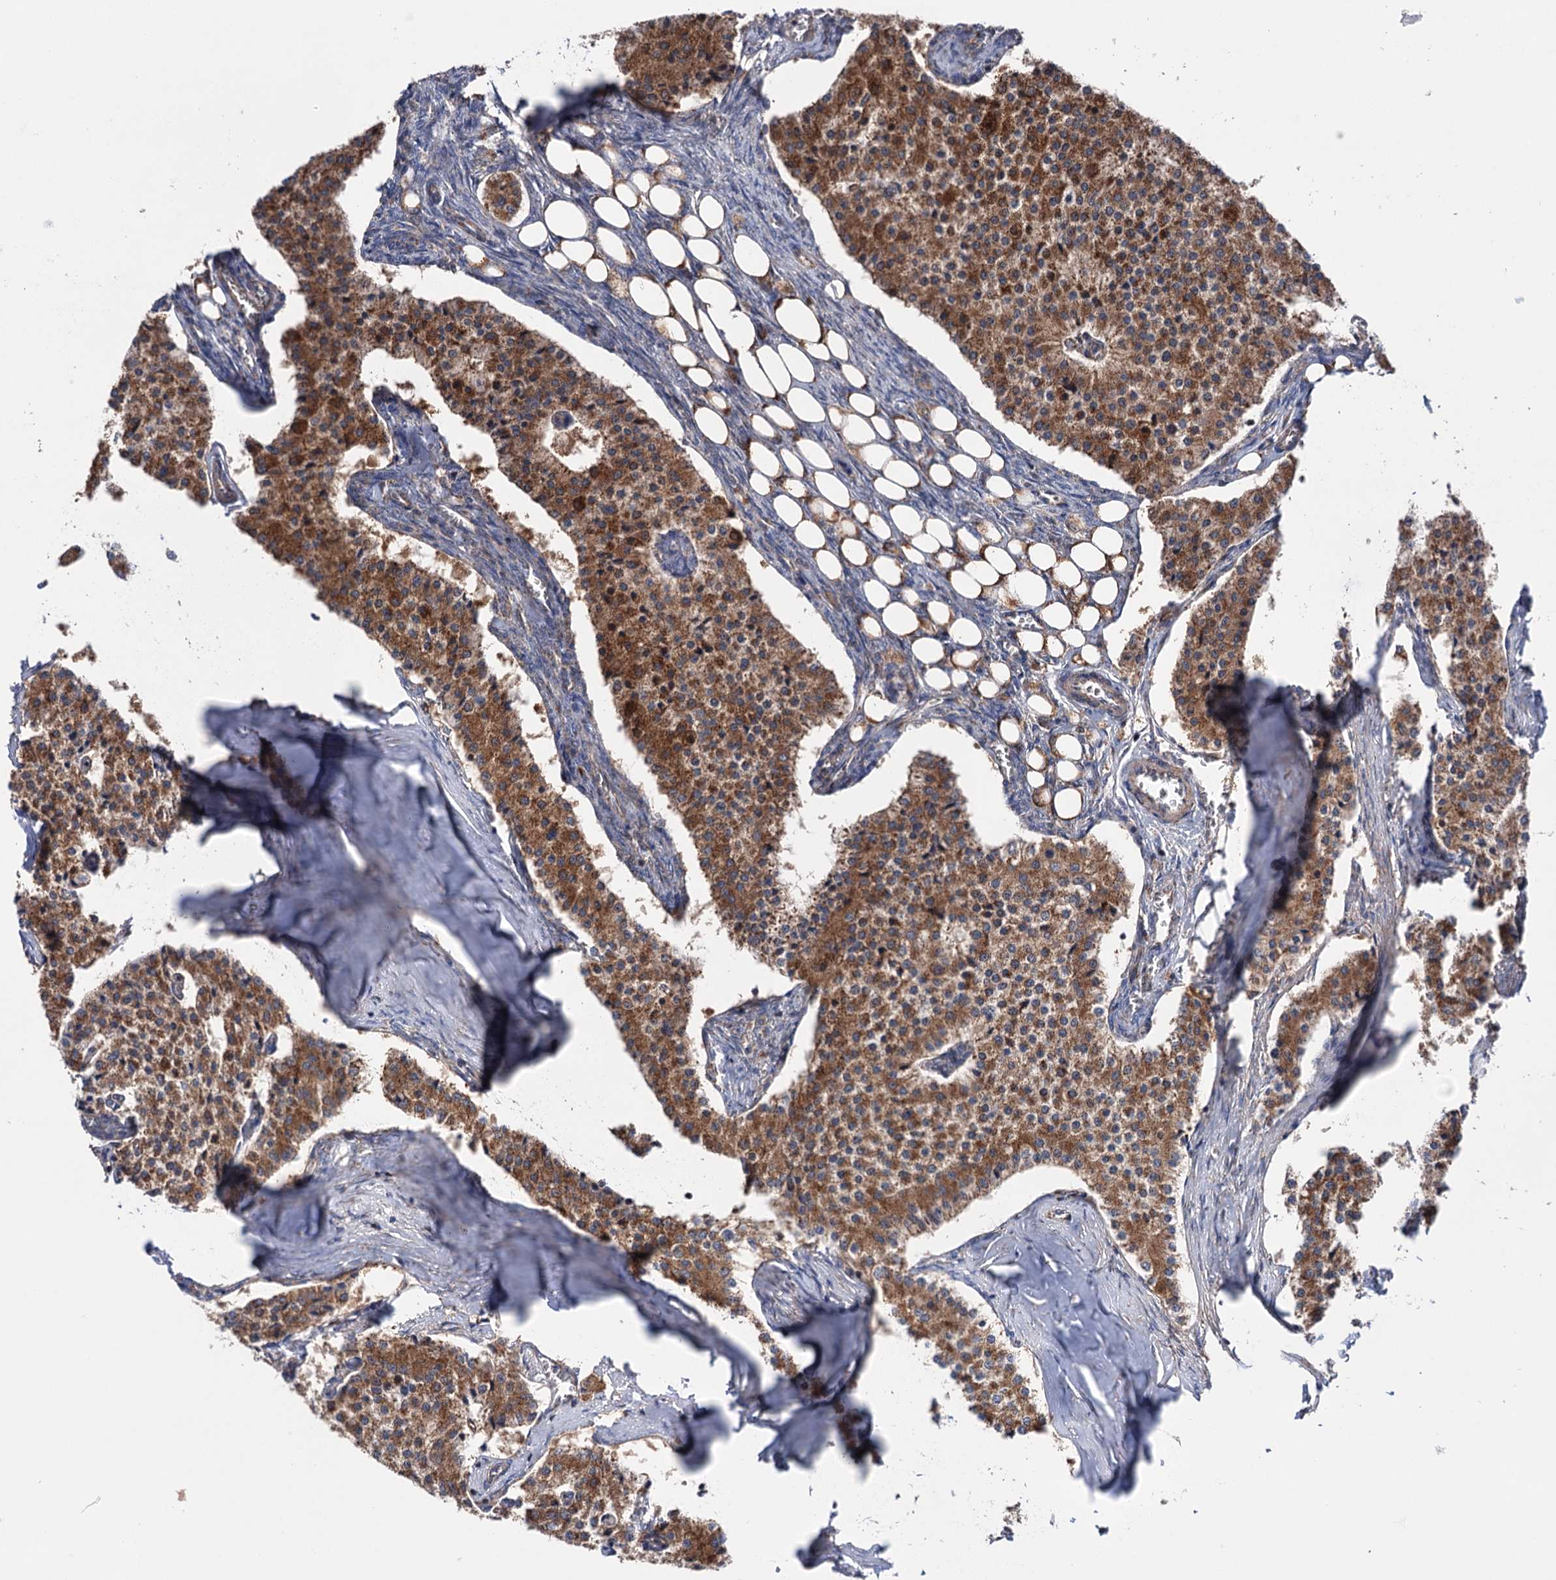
{"staining": {"intensity": "moderate", "quantity": ">75%", "location": "cytoplasmic/membranous"}, "tissue": "carcinoid", "cell_type": "Tumor cells", "image_type": "cancer", "snomed": [{"axis": "morphology", "description": "Carcinoid, malignant, NOS"}, {"axis": "topography", "description": "Colon"}], "caption": "Moderate cytoplasmic/membranous staining is seen in approximately >75% of tumor cells in carcinoid.", "gene": "SUCLA2", "patient": {"sex": "female", "age": 52}}